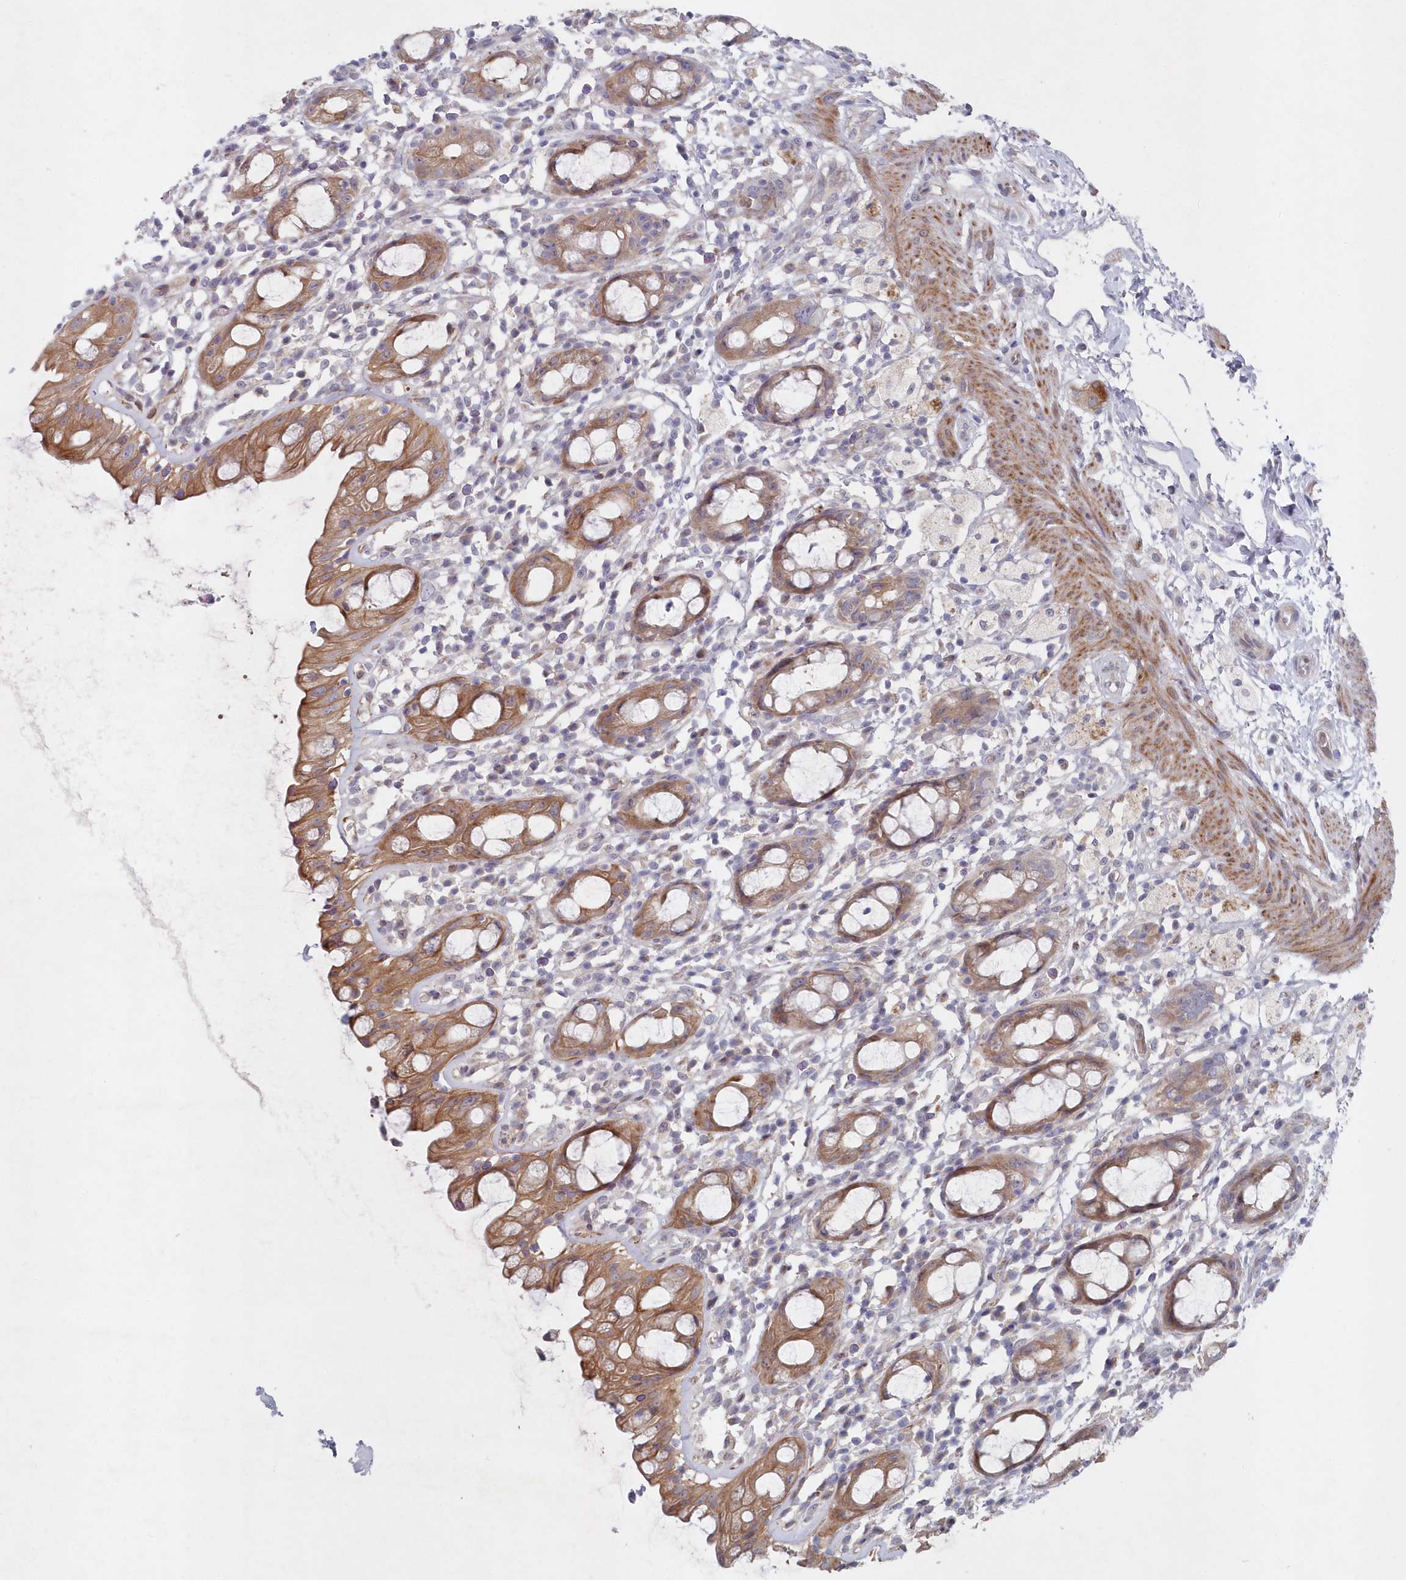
{"staining": {"intensity": "moderate", "quantity": ">75%", "location": "cytoplasmic/membranous"}, "tissue": "rectum", "cell_type": "Glandular cells", "image_type": "normal", "snomed": [{"axis": "morphology", "description": "Normal tissue, NOS"}, {"axis": "topography", "description": "Rectum"}], "caption": "Immunohistochemistry (DAB) staining of normal human rectum demonstrates moderate cytoplasmic/membranous protein positivity in approximately >75% of glandular cells.", "gene": "KIAA1586", "patient": {"sex": "male", "age": 44}}